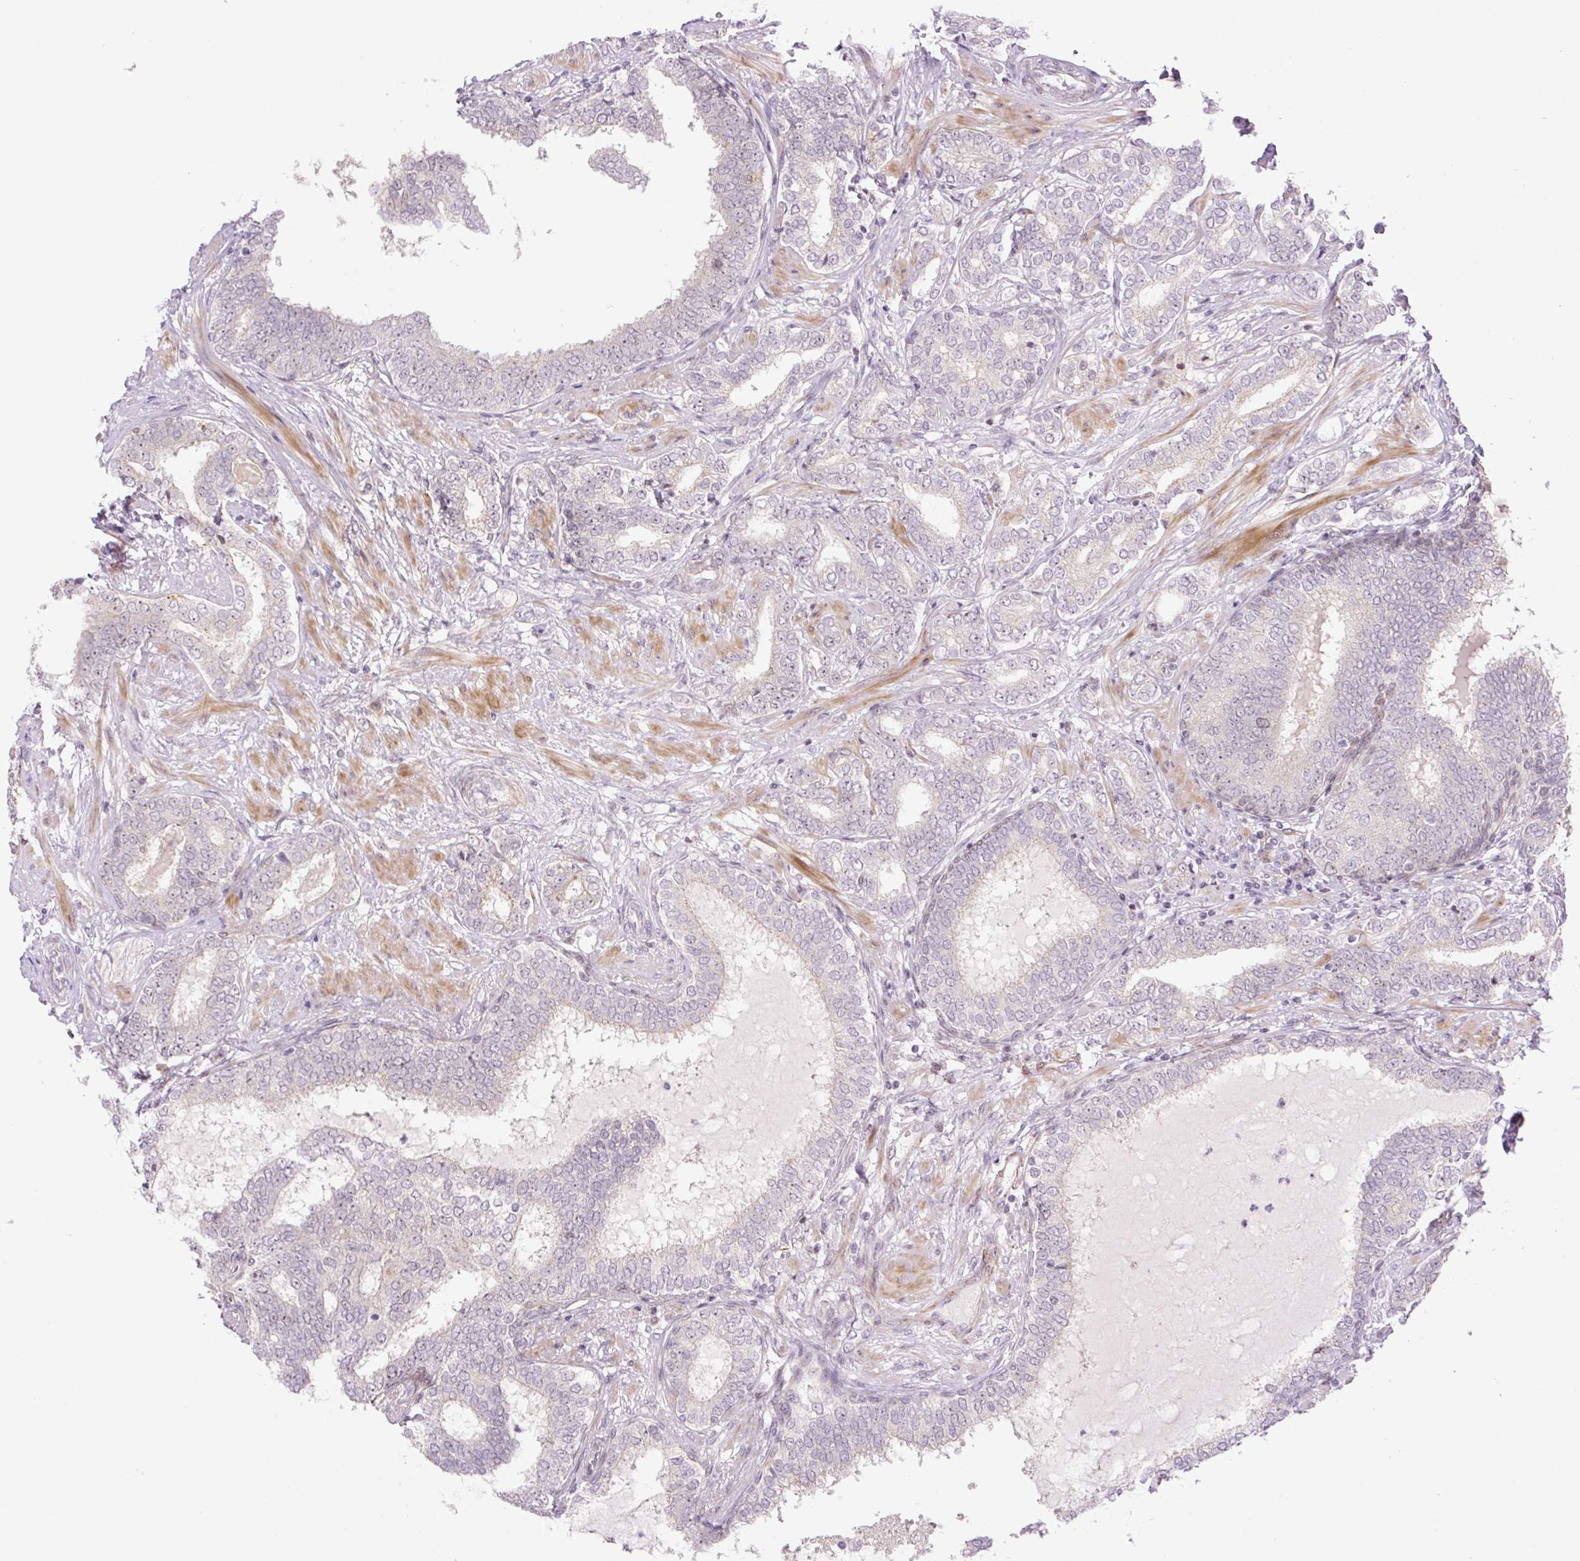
{"staining": {"intensity": "negative", "quantity": "none", "location": "none"}, "tissue": "prostate cancer", "cell_type": "Tumor cells", "image_type": "cancer", "snomed": [{"axis": "morphology", "description": "Adenocarcinoma, High grade"}, {"axis": "topography", "description": "Prostate"}], "caption": "High power microscopy micrograph of an IHC image of prostate high-grade adenocarcinoma, revealing no significant expression in tumor cells.", "gene": "ZNF417", "patient": {"sex": "male", "age": 72}}